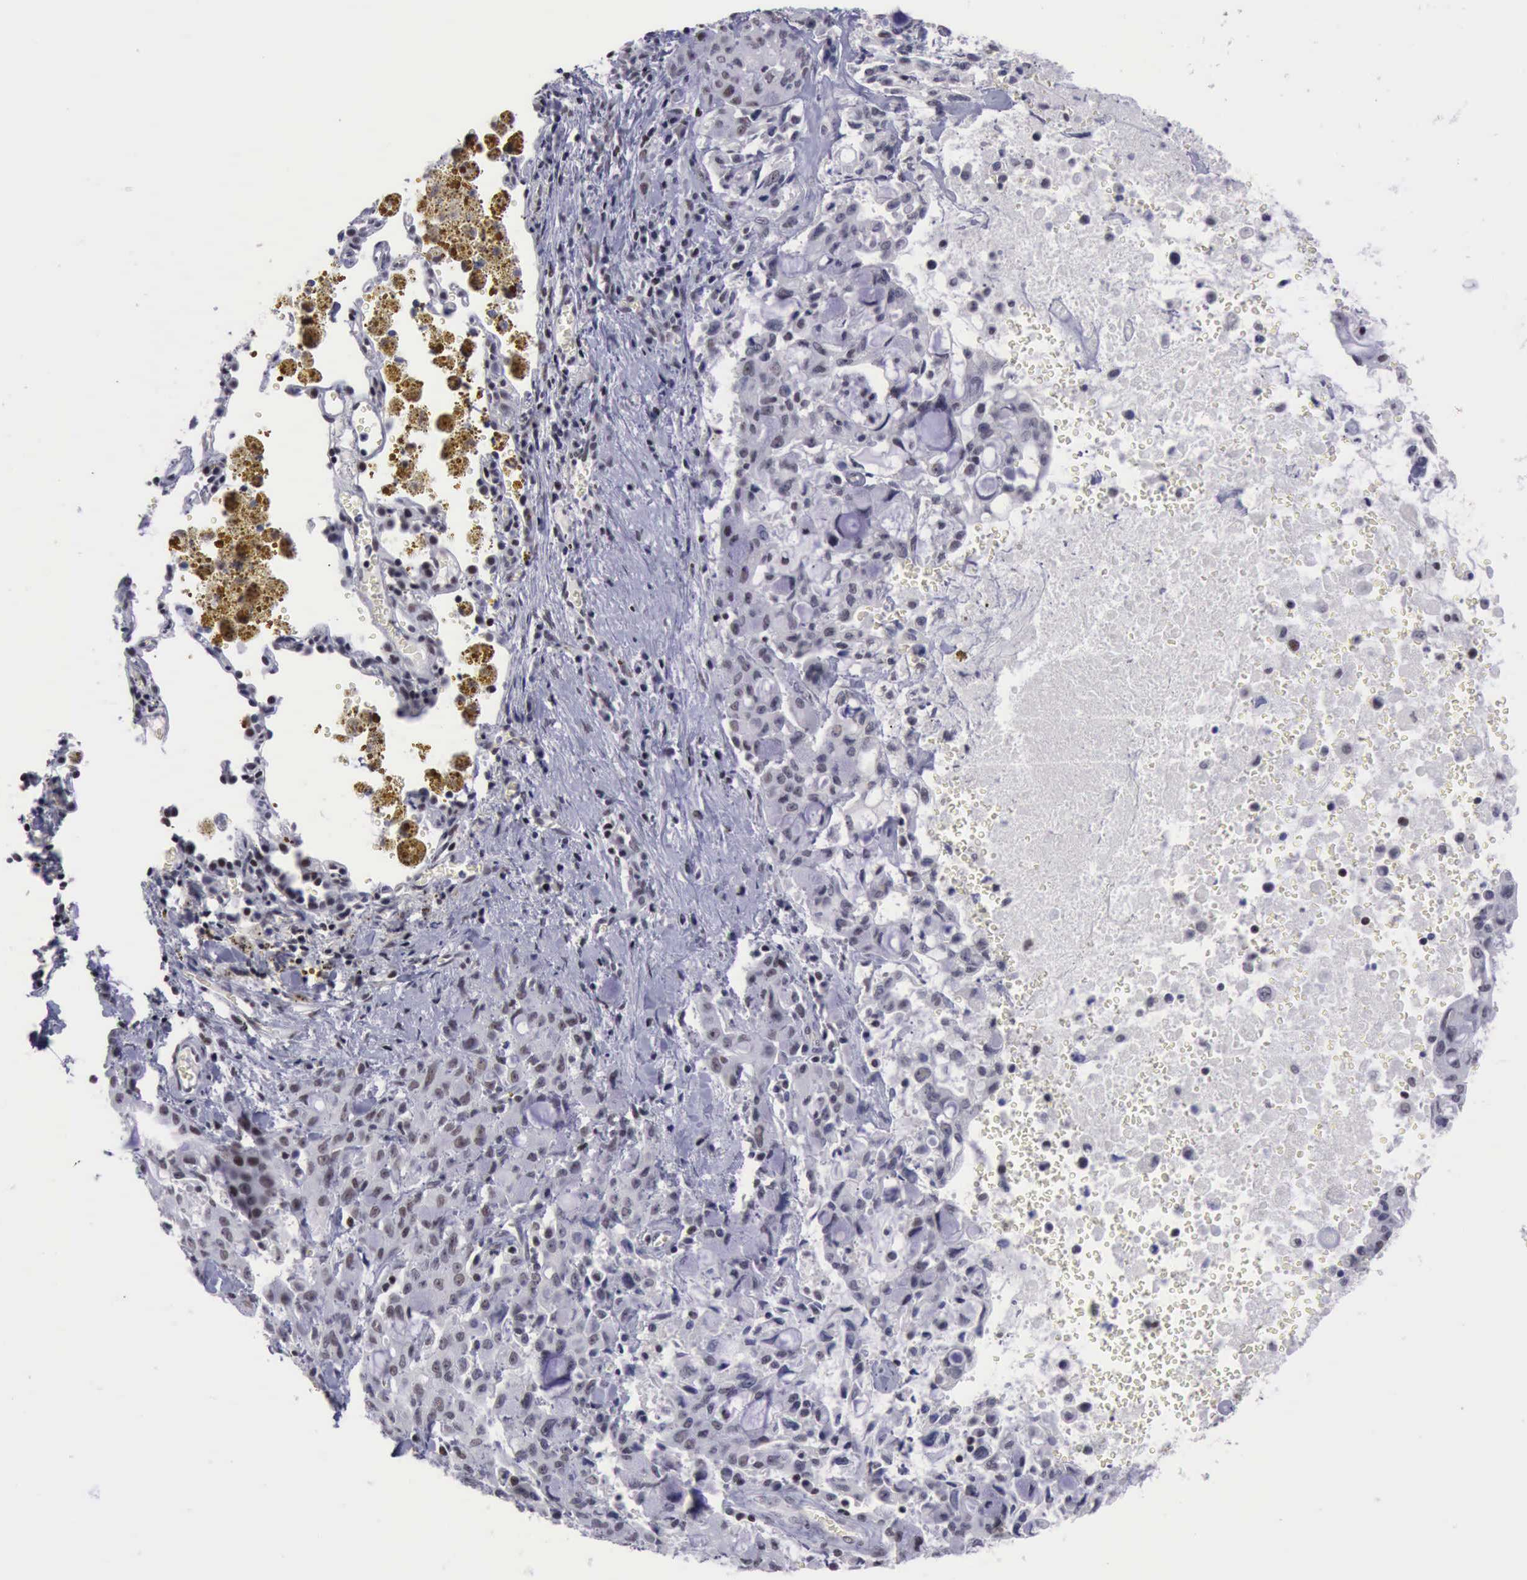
{"staining": {"intensity": "moderate", "quantity": "25%-75%", "location": "nuclear"}, "tissue": "lung cancer", "cell_type": "Tumor cells", "image_type": "cancer", "snomed": [{"axis": "morphology", "description": "Adenocarcinoma, NOS"}, {"axis": "topography", "description": "Lung"}], "caption": "The immunohistochemical stain labels moderate nuclear expression in tumor cells of lung cancer tissue. (Stains: DAB in brown, nuclei in blue, Microscopy: brightfield microscopy at high magnification).", "gene": "YY1", "patient": {"sex": "female", "age": 44}}